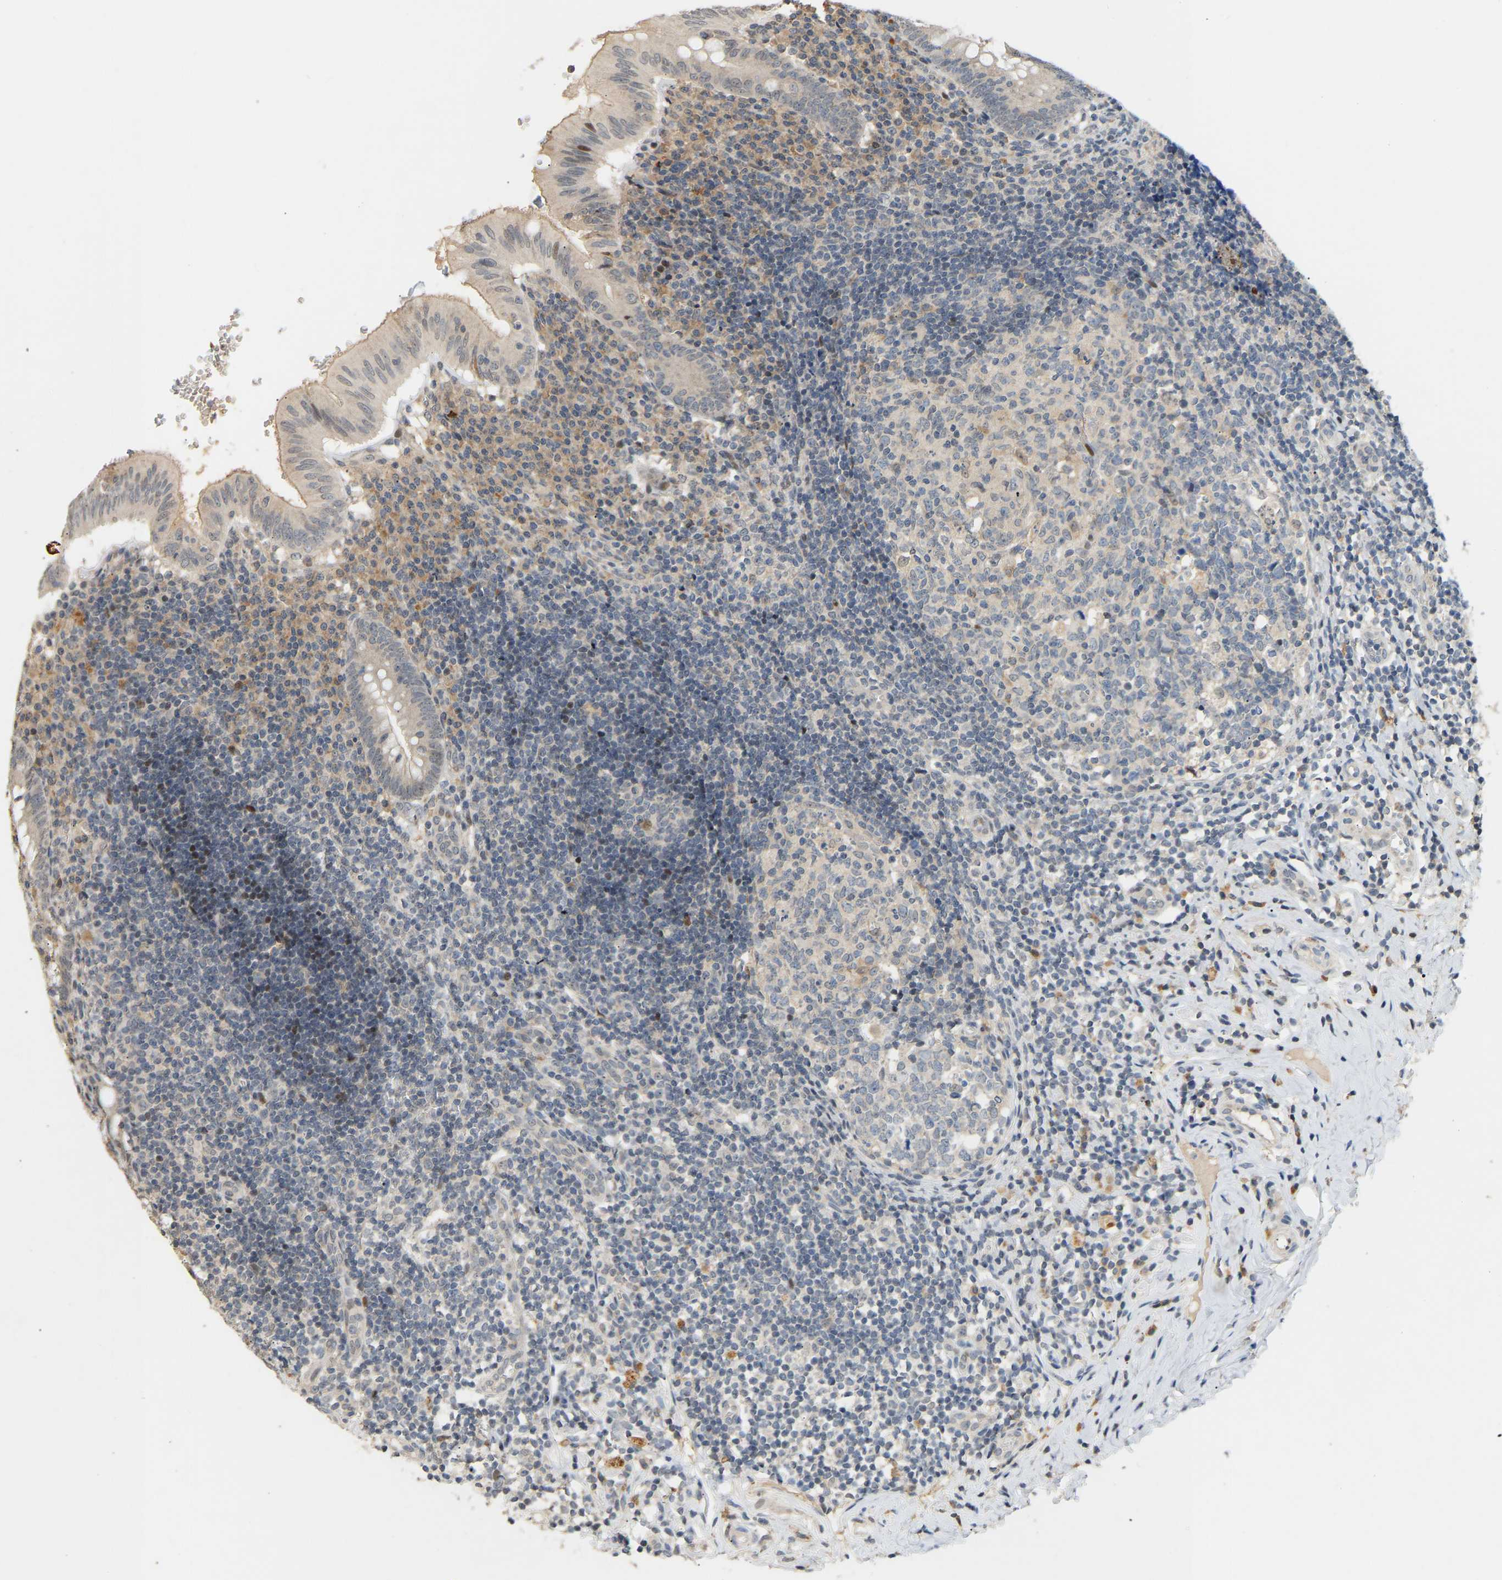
{"staining": {"intensity": "weak", "quantity": "<25%", "location": "cytoplasmic/membranous"}, "tissue": "appendix", "cell_type": "Glandular cells", "image_type": "normal", "snomed": [{"axis": "morphology", "description": "Normal tissue, NOS"}, {"axis": "topography", "description": "Appendix"}], "caption": "Appendix was stained to show a protein in brown. There is no significant staining in glandular cells. (DAB (3,3'-diaminobenzidine) IHC visualized using brightfield microscopy, high magnification).", "gene": "PTPN4", "patient": {"sex": "male", "age": 8}}